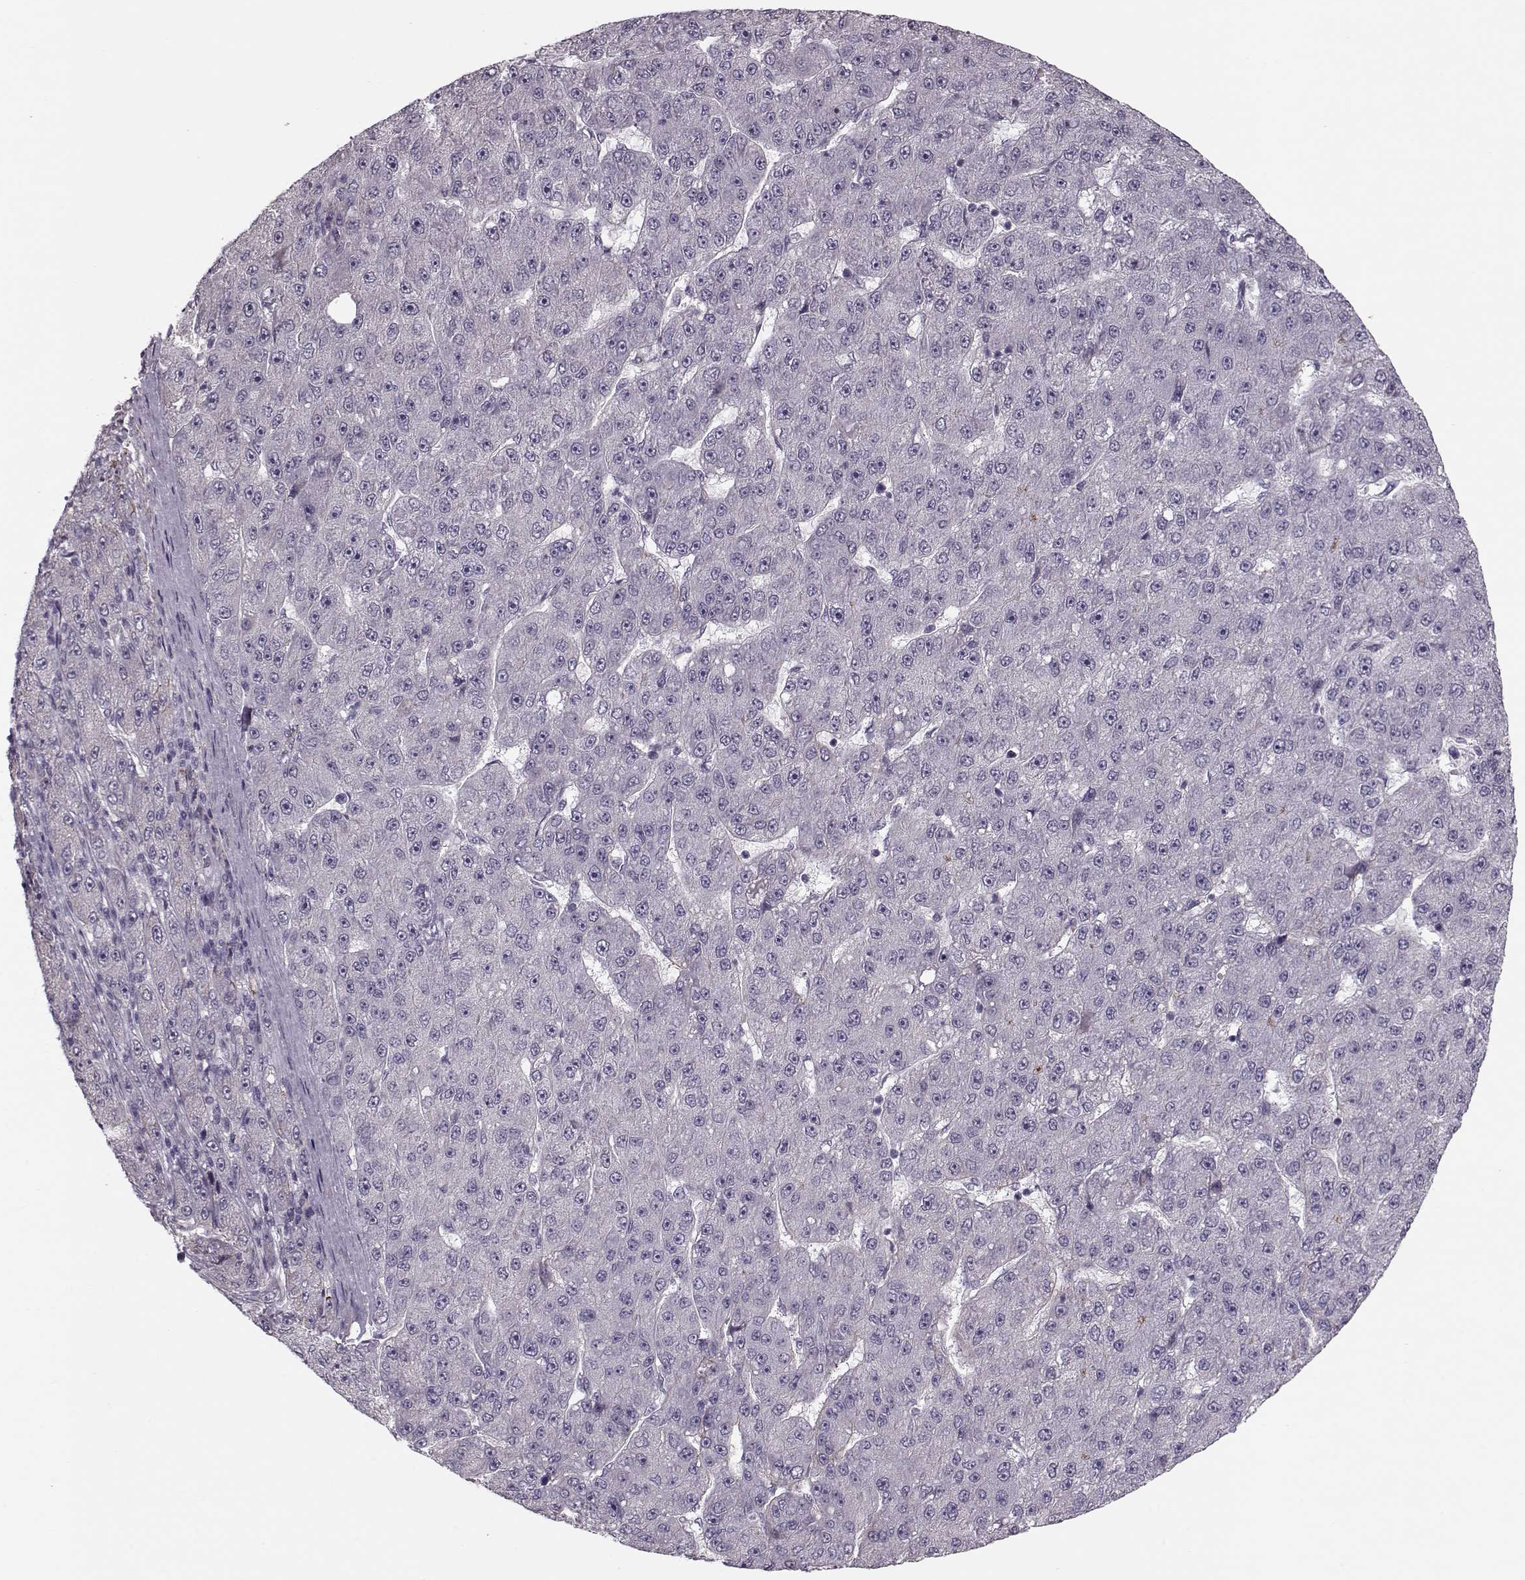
{"staining": {"intensity": "negative", "quantity": "none", "location": "none"}, "tissue": "liver cancer", "cell_type": "Tumor cells", "image_type": "cancer", "snomed": [{"axis": "morphology", "description": "Carcinoma, Hepatocellular, NOS"}, {"axis": "topography", "description": "Liver"}], "caption": "DAB immunohistochemical staining of liver cancer (hepatocellular carcinoma) displays no significant positivity in tumor cells.", "gene": "DNAI3", "patient": {"sex": "male", "age": 67}}